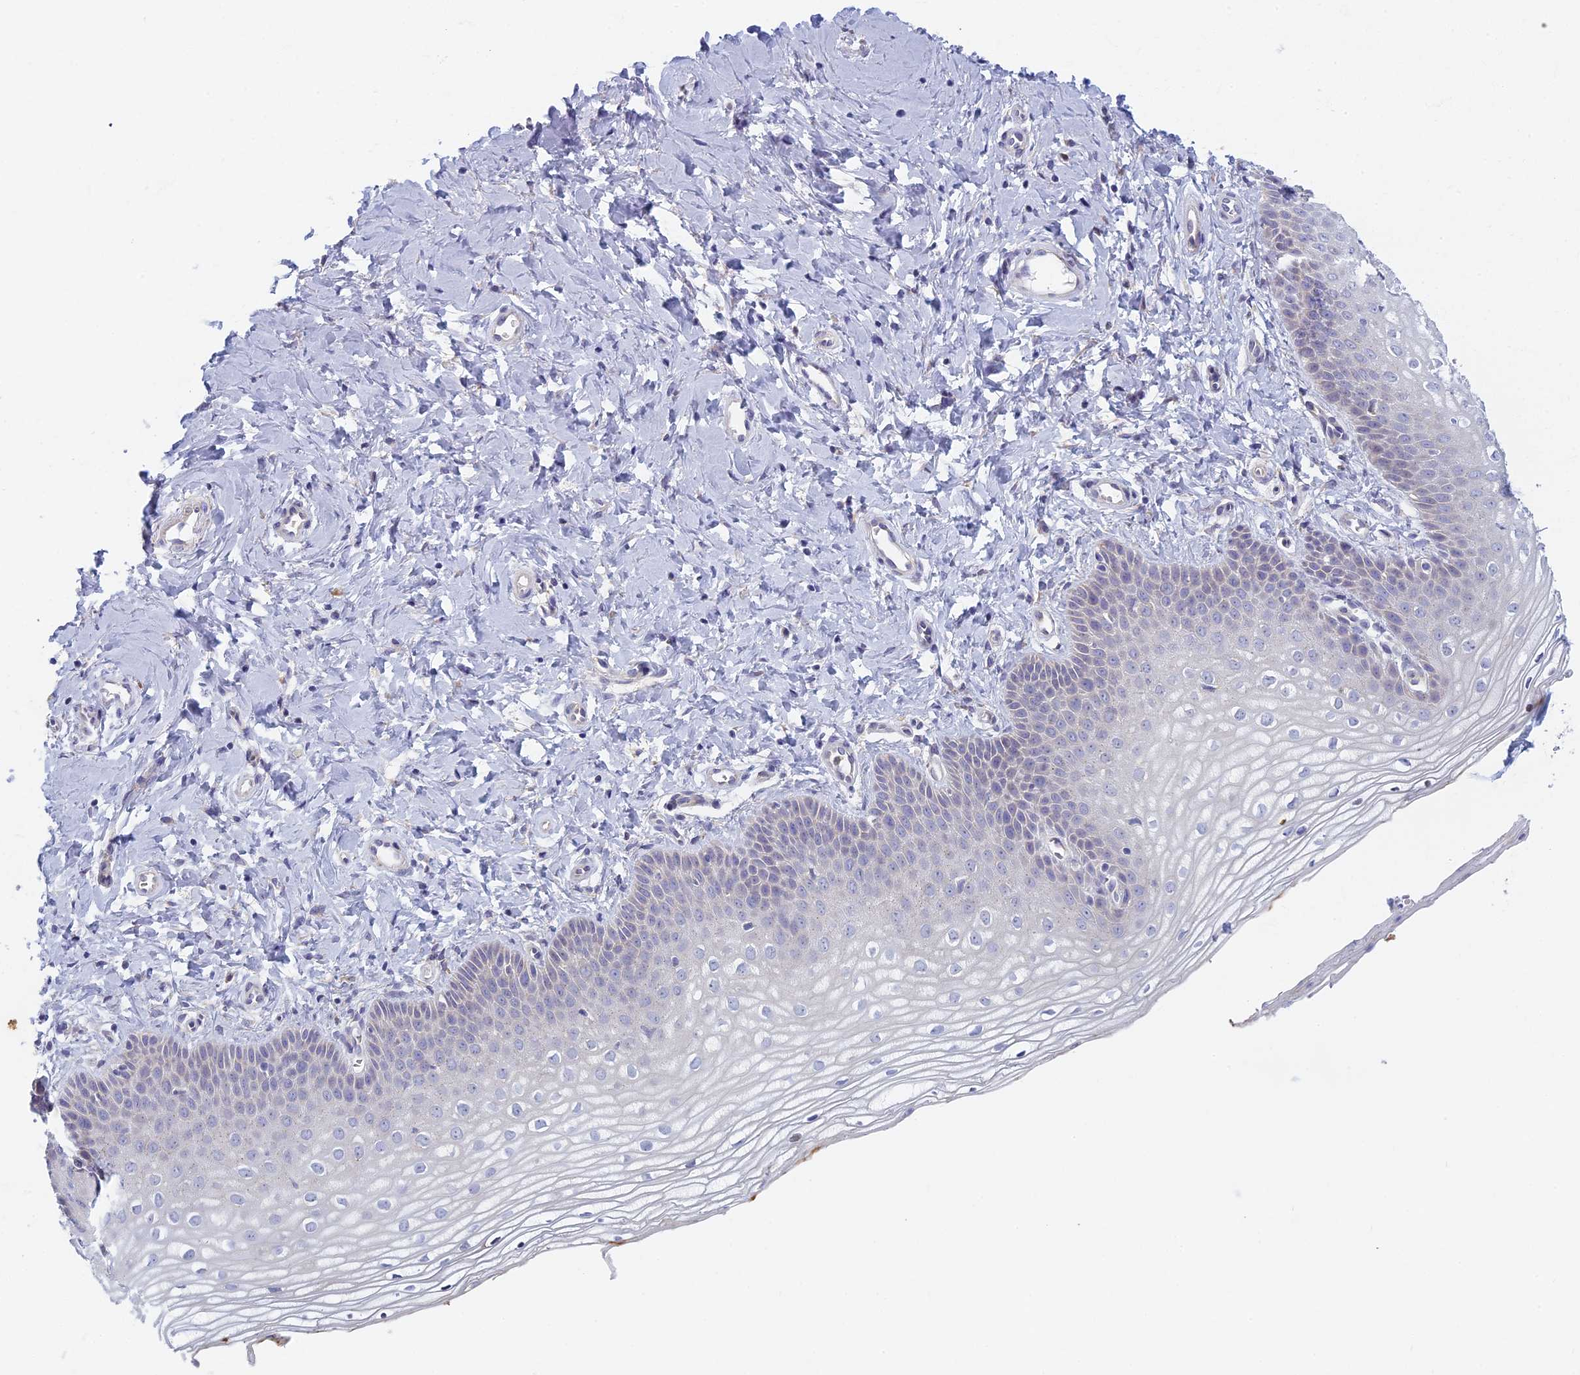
{"staining": {"intensity": "negative", "quantity": "none", "location": "none"}, "tissue": "vagina", "cell_type": "Squamous epithelial cells", "image_type": "normal", "snomed": [{"axis": "morphology", "description": "Normal tissue, NOS"}, {"axis": "topography", "description": "Vagina"}], "caption": "Vagina stained for a protein using immunohistochemistry exhibits no staining squamous epithelial cells.", "gene": "DDX51", "patient": {"sex": "female", "age": 68}}